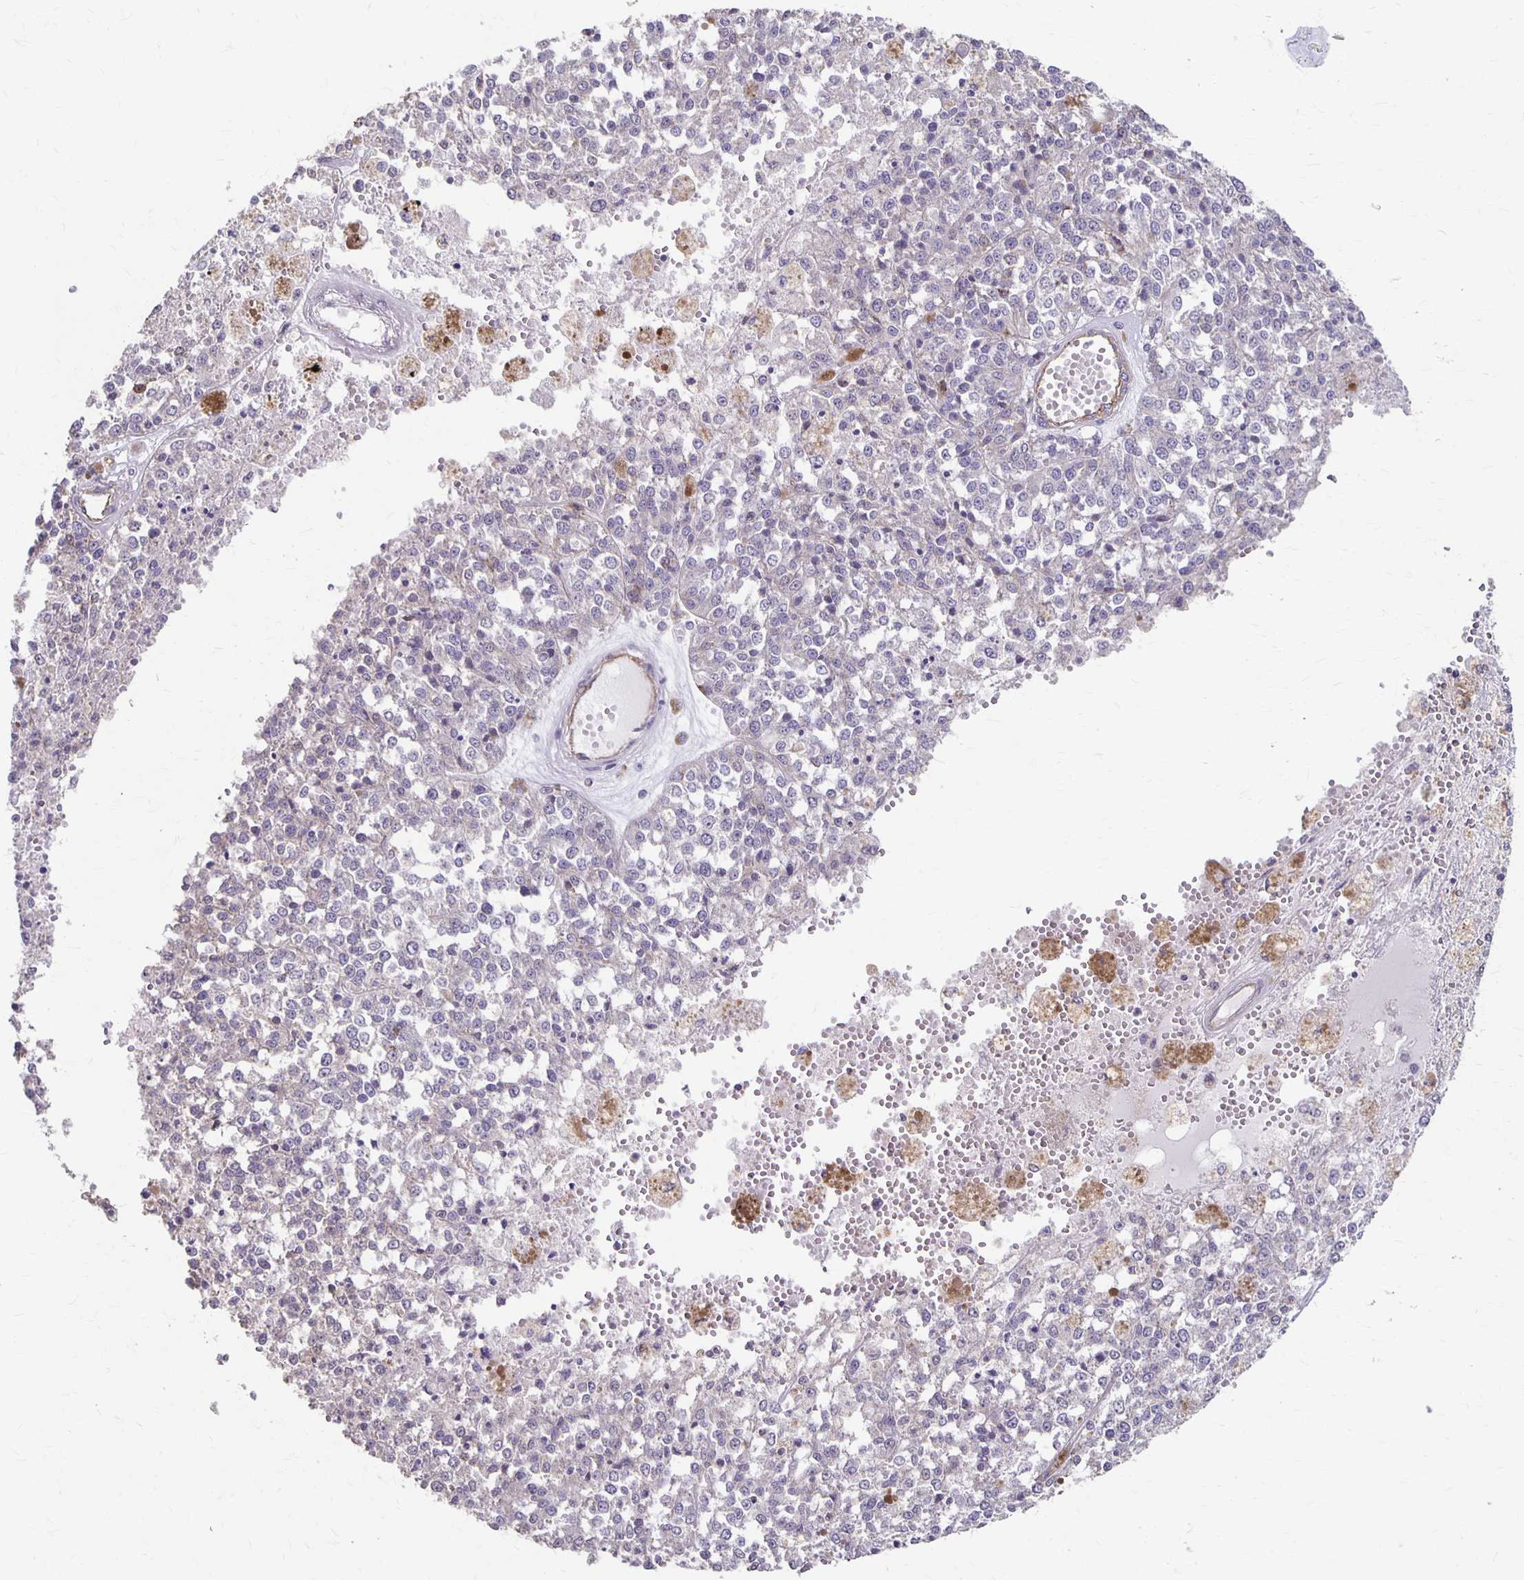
{"staining": {"intensity": "negative", "quantity": "none", "location": "none"}, "tissue": "melanoma", "cell_type": "Tumor cells", "image_type": "cancer", "snomed": [{"axis": "morphology", "description": "Malignant melanoma, Metastatic site"}, {"axis": "topography", "description": "Lymph node"}], "caption": "IHC photomicrograph of neoplastic tissue: human melanoma stained with DAB (3,3'-diaminobenzidine) shows no significant protein staining in tumor cells. Nuclei are stained in blue.", "gene": "PPP1R3E", "patient": {"sex": "female", "age": 64}}